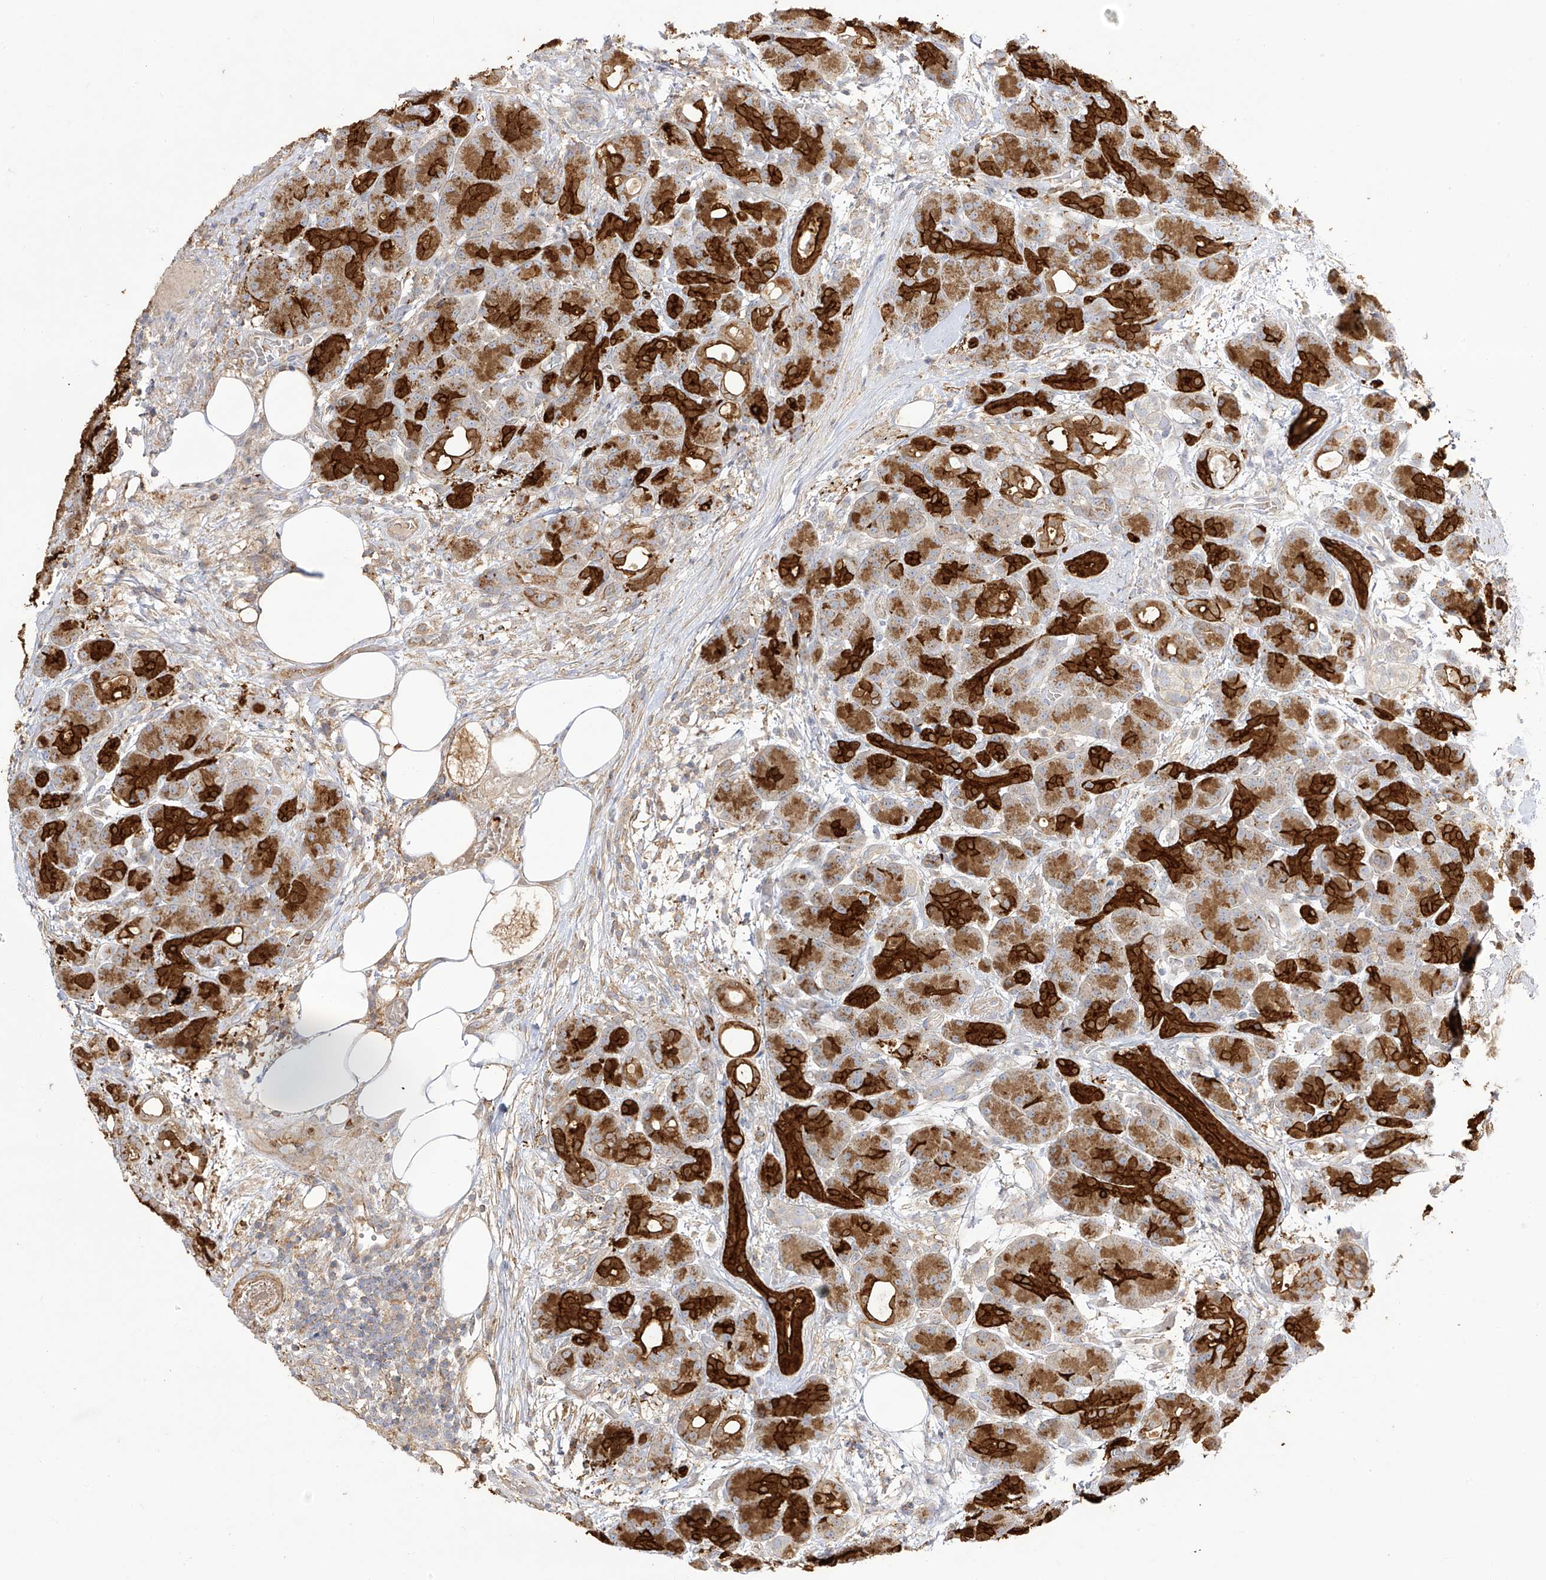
{"staining": {"intensity": "strong", "quantity": "25%-75%", "location": "cytoplasmic/membranous"}, "tissue": "pancreas", "cell_type": "Exocrine glandular cells", "image_type": "normal", "snomed": [{"axis": "morphology", "description": "Normal tissue, NOS"}, {"axis": "topography", "description": "Pancreas"}], "caption": "Unremarkable pancreas displays strong cytoplasmic/membranous staining in approximately 25%-75% of exocrine glandular cells, visualized by immunohistochemistry.", "gene": "ZGRF1", "patient": {"sex": "male", "age": 63}}